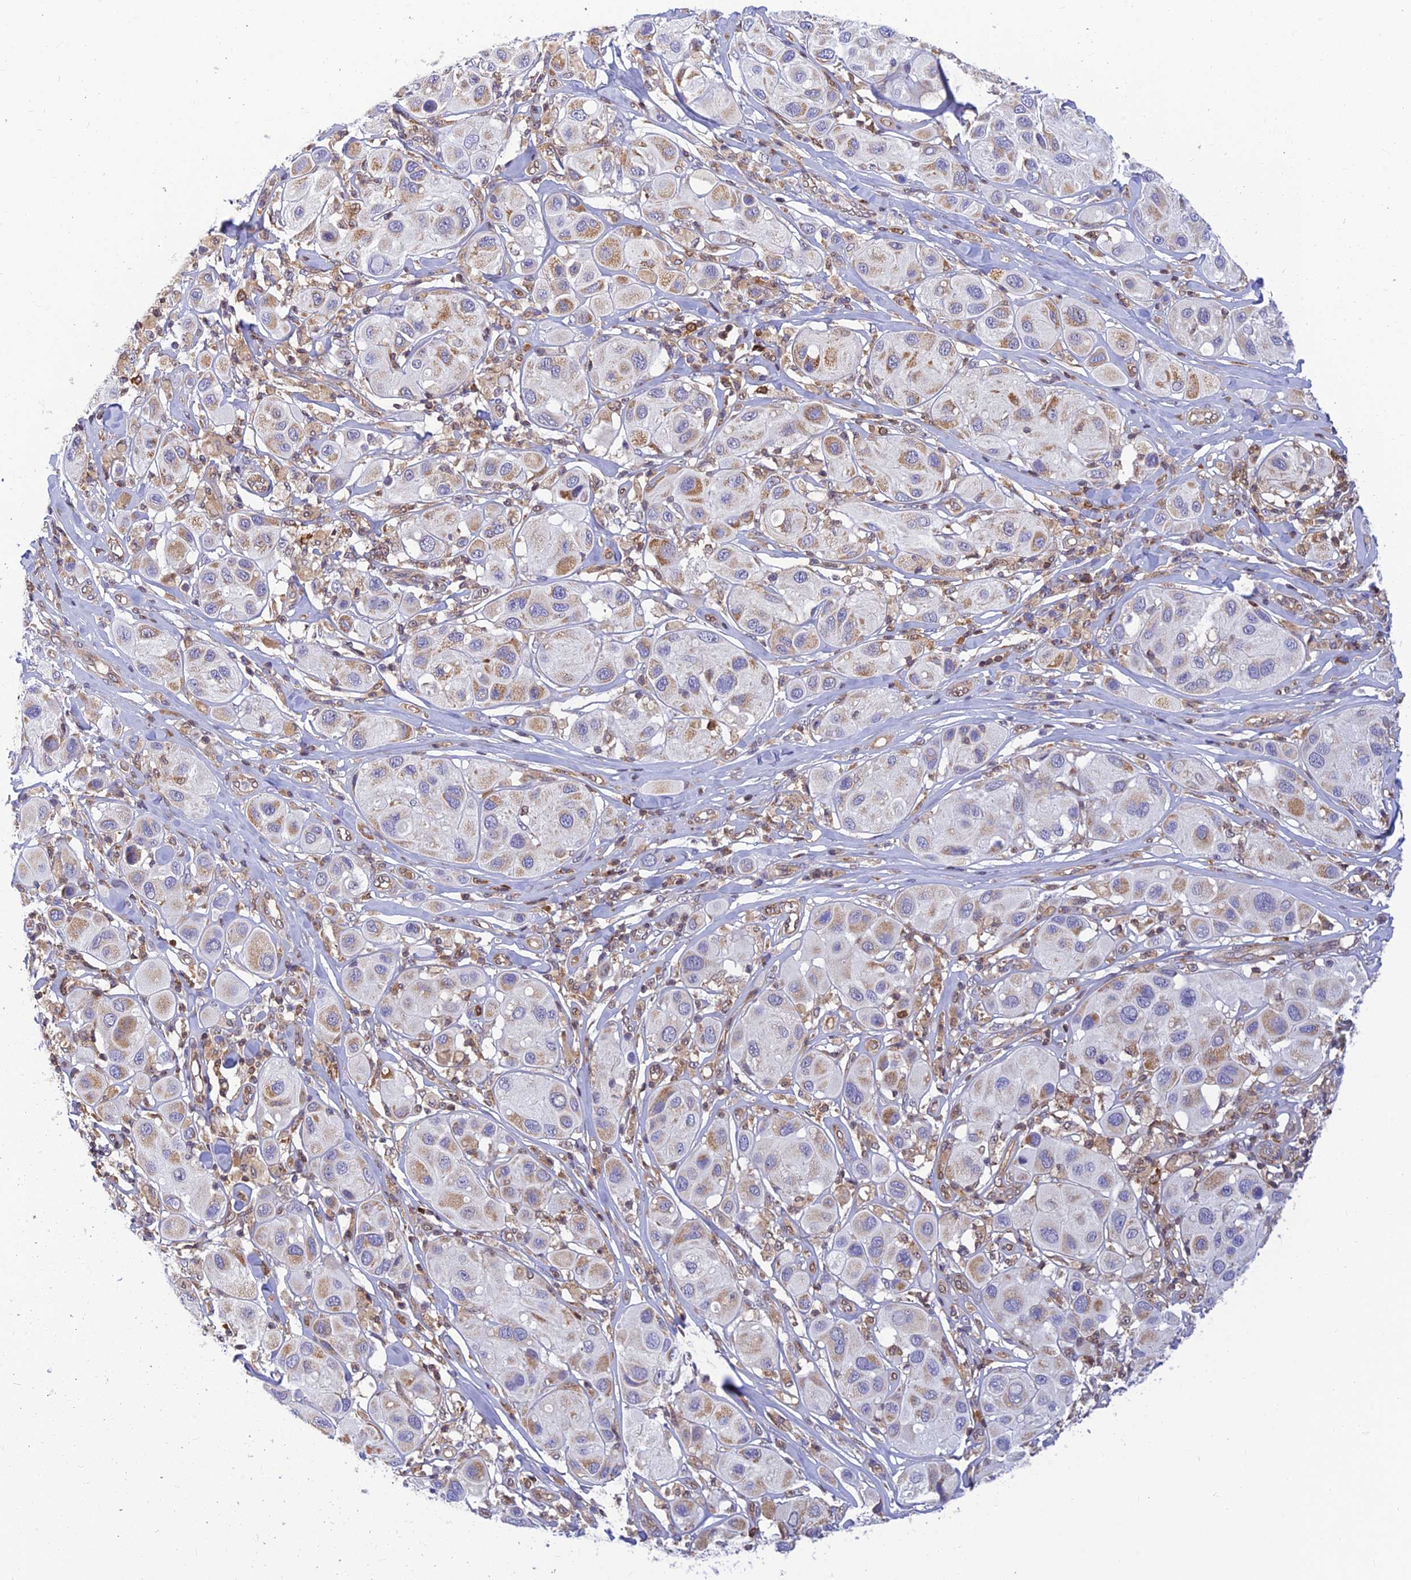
{"staining": {"intensity": "weak", "quantity": "25%-75%", "location": "cytoplasmic/membranous"}, "tissue": "melanoma", "cell_type": "Tumor cells", "image_type": "cancer", "snomed": [{"axis": "morphology", "description": "Malignant melanoma, Metastatic site"}, {"axis": "topography", "description": "Skin"}], "caption": "Weak cytoplasmic/membranous protein positivity is appreciated in approximately 25%-75% of tumor cells in melanoma.", "gene": "LYSMD2", "patient": {"sex": "male", "age": 41}}